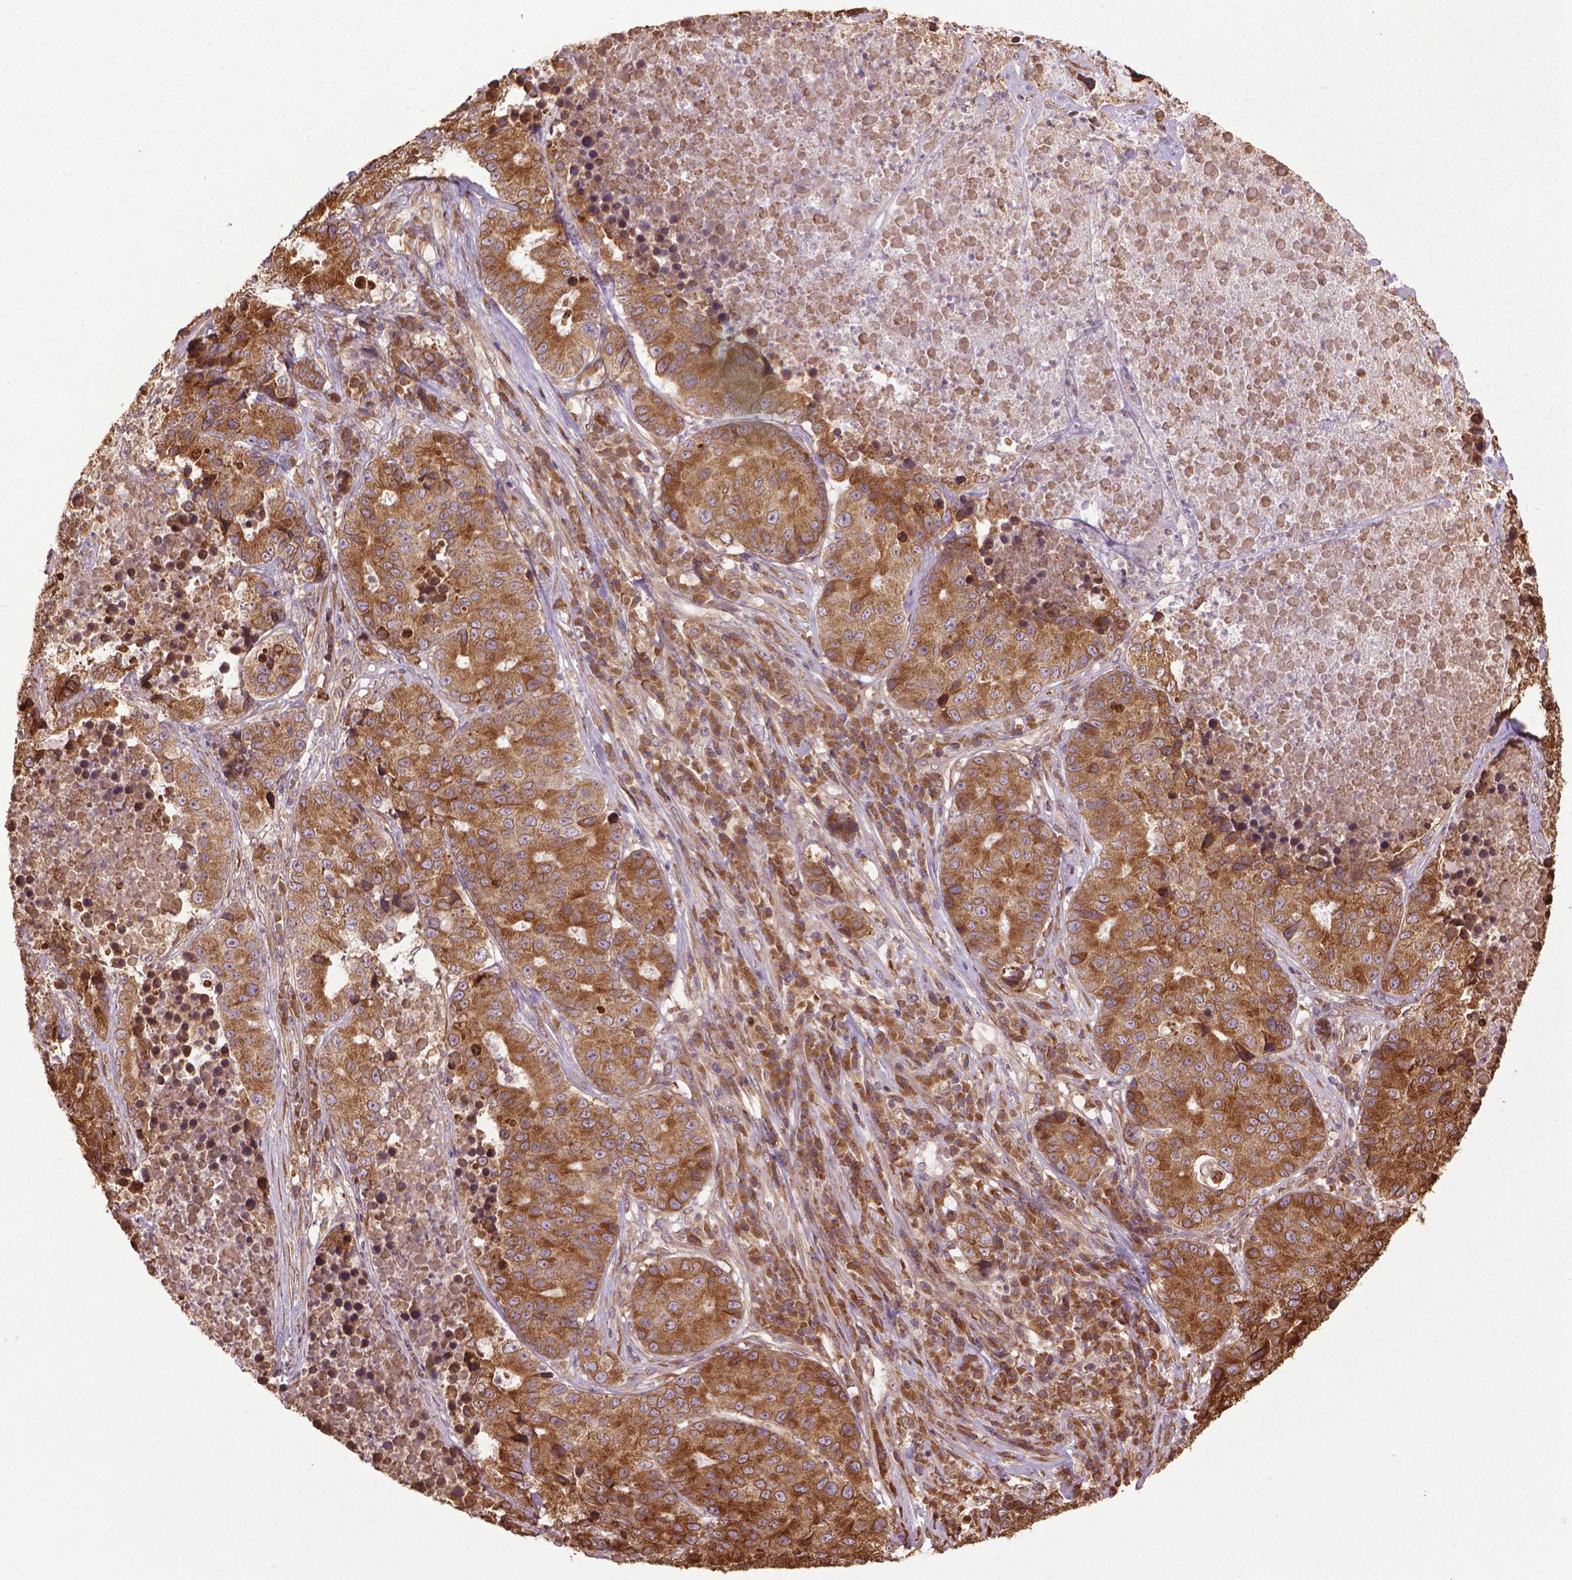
{"staining": {"intensity": "strong", "quantity": ">75%", "location": "cytoplasmic/membranous"}, "tissue": "stomach cancer", "cell_type": "Tumor cells", "image_type": "cancer", "snomed": [{"axis": "morphology", "description": "Adenocarcinoma, NOS"}, {"axis": "topography", "description": "Stomach"}], "caption": "Protein expression analysis of human stomach cancer (adenocarcinoma) reveals strong cytoplasmic/membranous staining in about >75% of tumor cells. Using DAB (brown) and hematoxylin (blue) stains, captured at high magnification using brightfield microscopy.", "gene": "GAS1", "patient": {"sex": "male", "age": 71}}